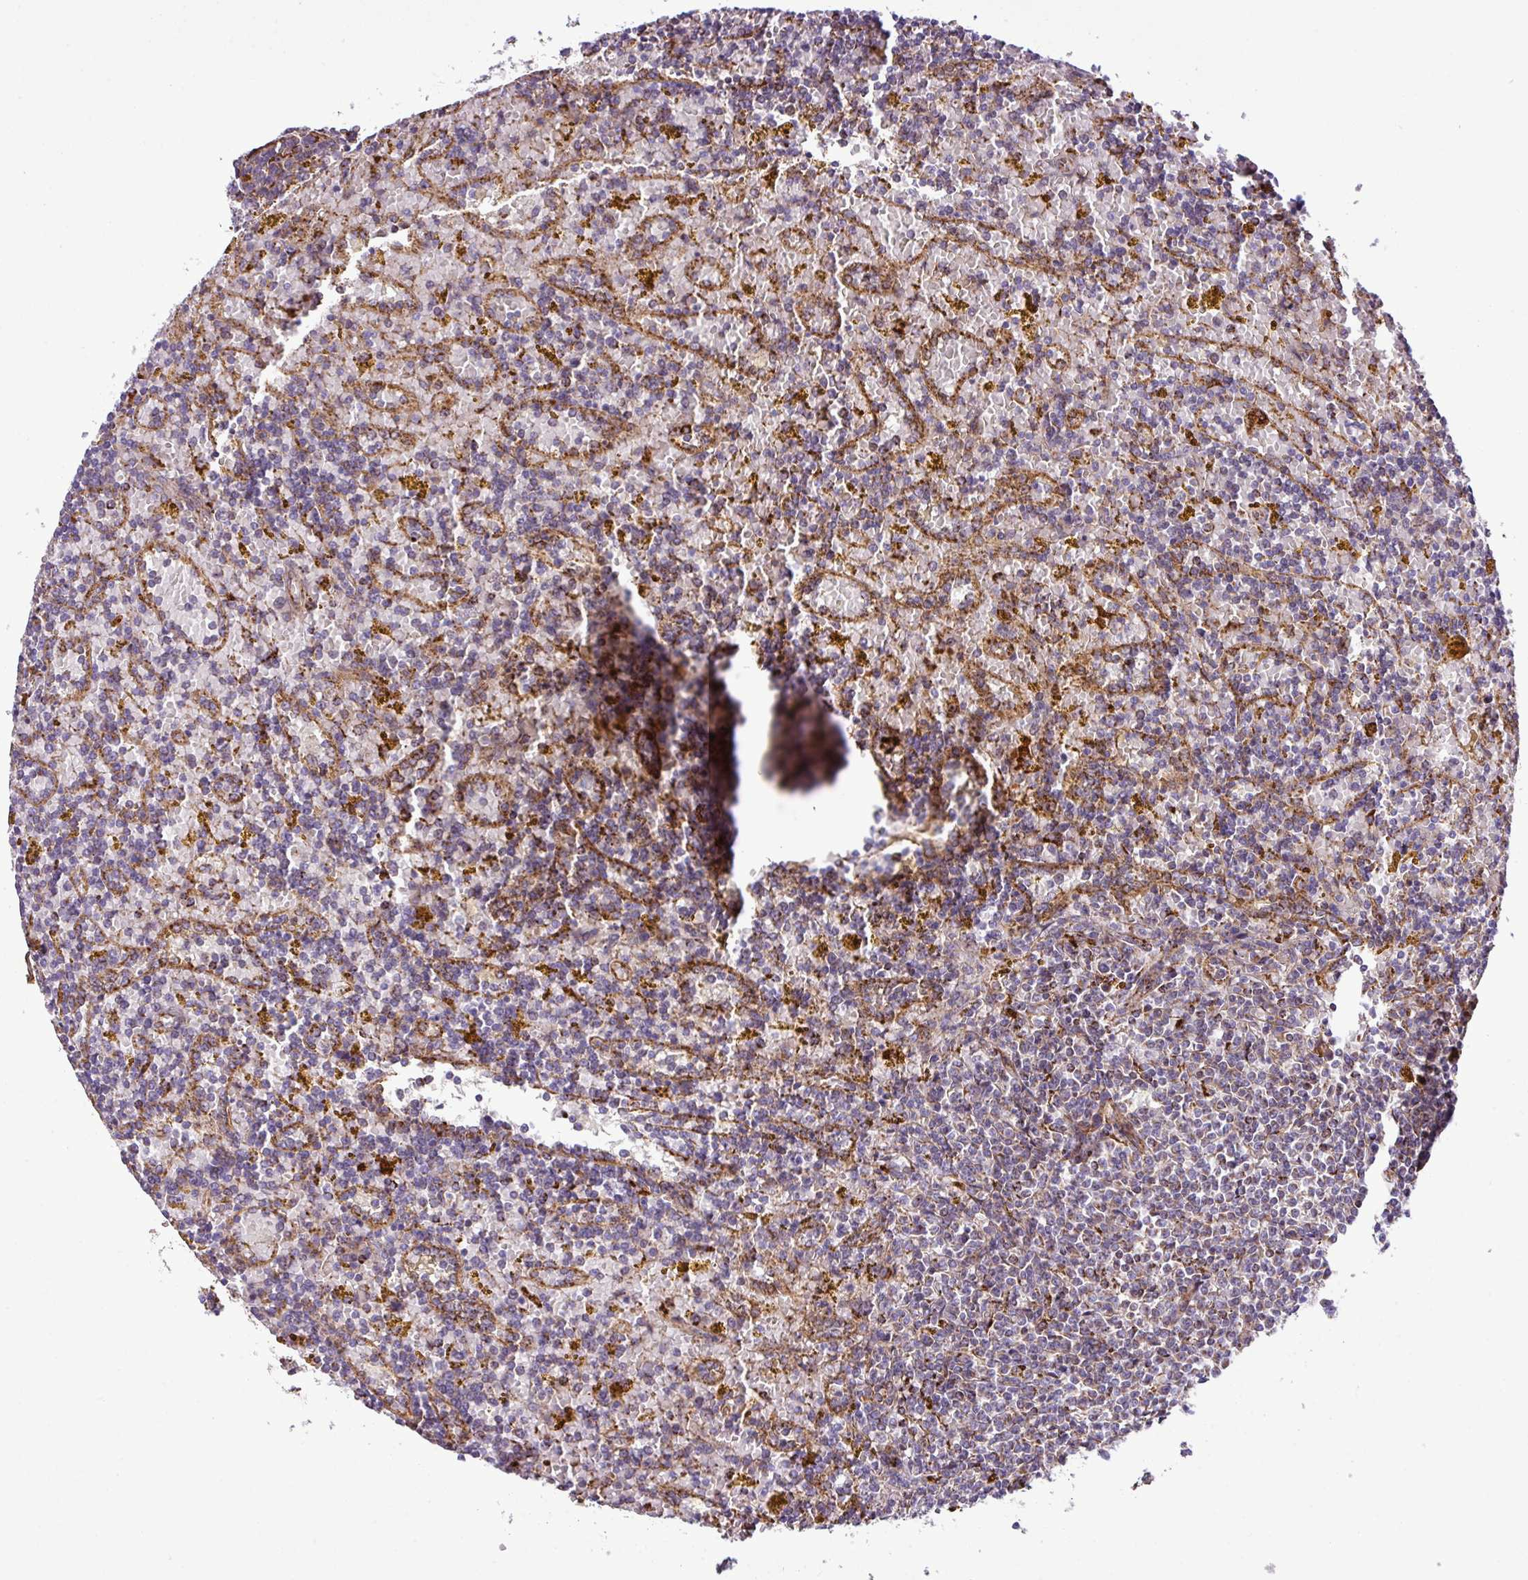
{"staining": {"intensity": "moderate", "quantity": "<25%", "location": "cytoplasmic/membranous"}, "tissue": "lymphoma", "cell_type": "Tumor cells", "image_type": "cancer", "snomed": [{"axis": "morphology", "description": "Malignant lymphoma, non-Hodgkin's type, Low grade"}, {"axis": "topography", "description": "Spleen"}, {"axis": "topography", "description": "Lymph node"}], "caption": "Malignant lymphoma, non-Hodgkin's type (low-grade) tissue shows moderate cytoplasmic/membranous expression in about <25% of tumor cells, visualized by immunohistochemistry.", "gene": "ZNF569", "patient": {"sex": "female", "age": 66}}